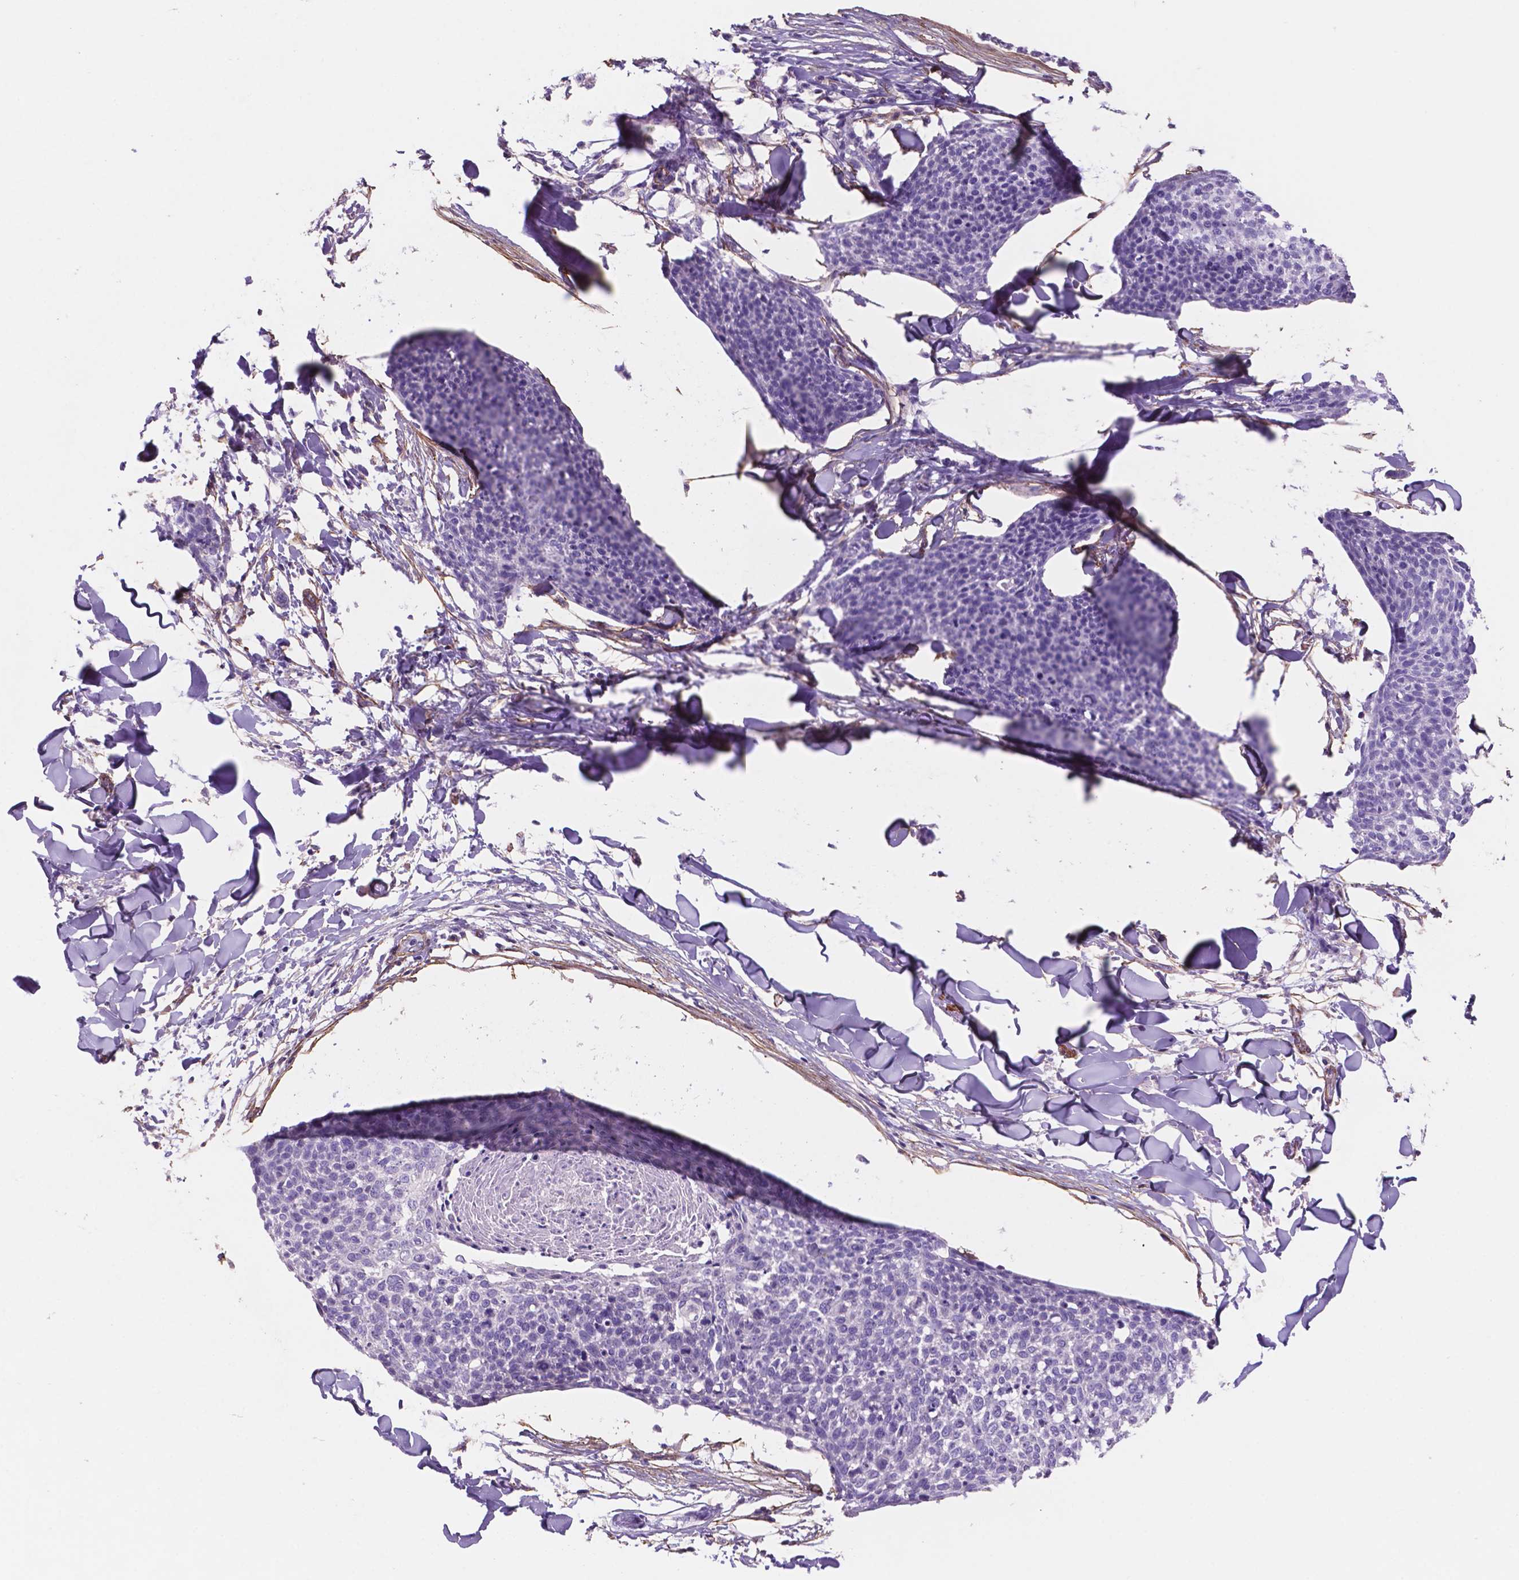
{"staining": {"intensity": "negative", "quantity": "none", "location": "none"}, "tissue": "skin cancer", "cell_type": "Tumor cells", "image_type": "cancer", "snomed": [{"axis": "morphology", "description": "Squamous cell carcinoma, NOS"}, {"axis": "topography", "description": "Skin"}, {"axis": "topography", "description": "Vulva"}], "caption": "This is a micrograph of IHC staining of skin squamous cell carcinoma, which shows no positivity in tumor cells.", "gene": "TOR2A", "patient": {"sex": "female", "age": 75}}